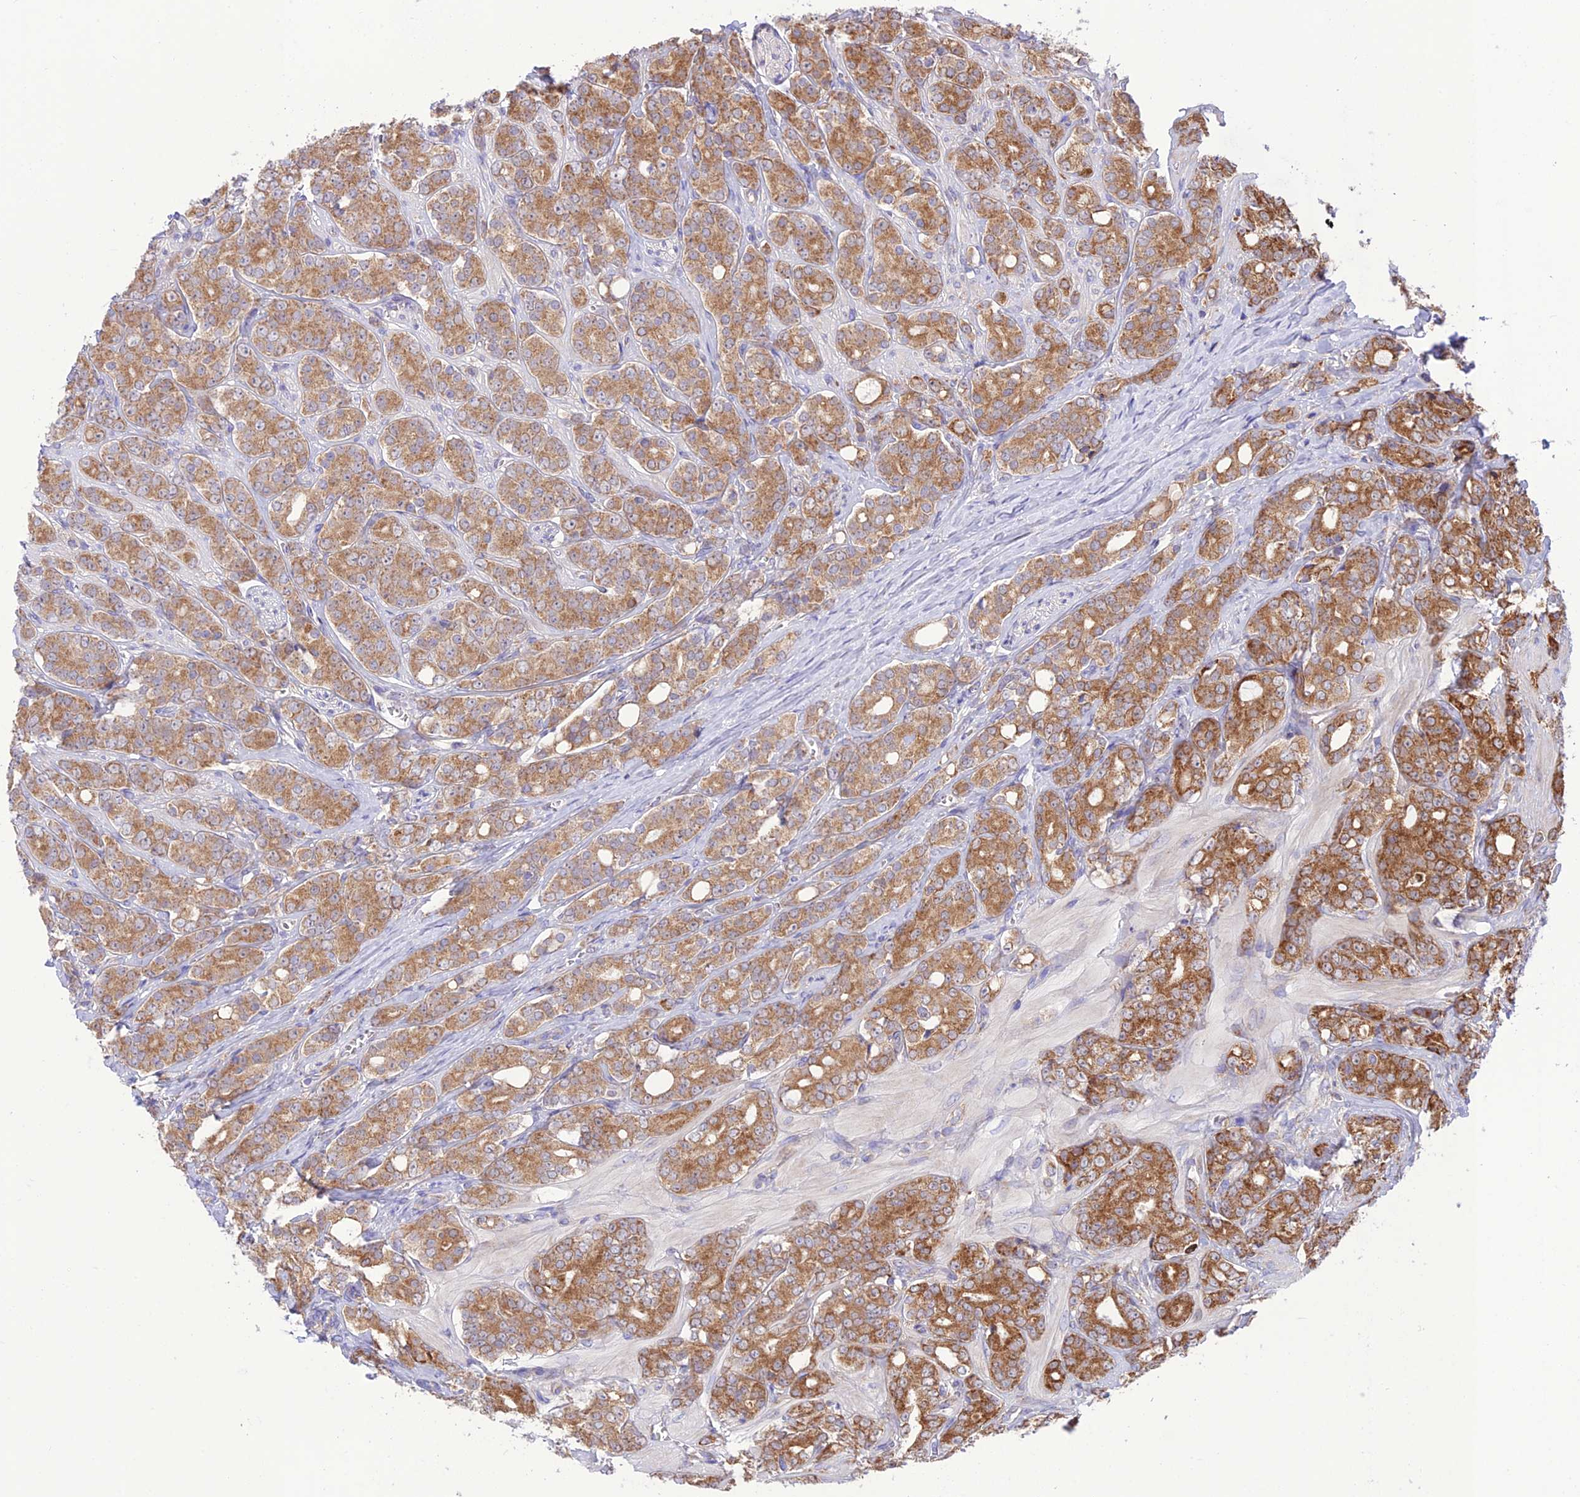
{"staining": {"intensity": "moderate", "quantity": ">75%", "location": "cytoplasmic/membranous"}, "tissue": "prostate cancer", "cell_type": "Tumor cells", "image_type": "cancer", "snomed": [{"axis": "morphology", "description": "Adenocarcinoma, High grade"}, {"axis": "topography", "description": "Prostate"}], "caption": "Protein staining of prostate cancer tissue reveals moderate cytoplasmic/membranous staining in about >75% of tumor cells. Using DAB (3,3'-diaminobenzidine) (brown) and hematoxylin (blue) stains, captured at high magnification using brightfield microscopy.", "gene": "UAP1L1", "patient": {"sex": "male", "age": 62}}